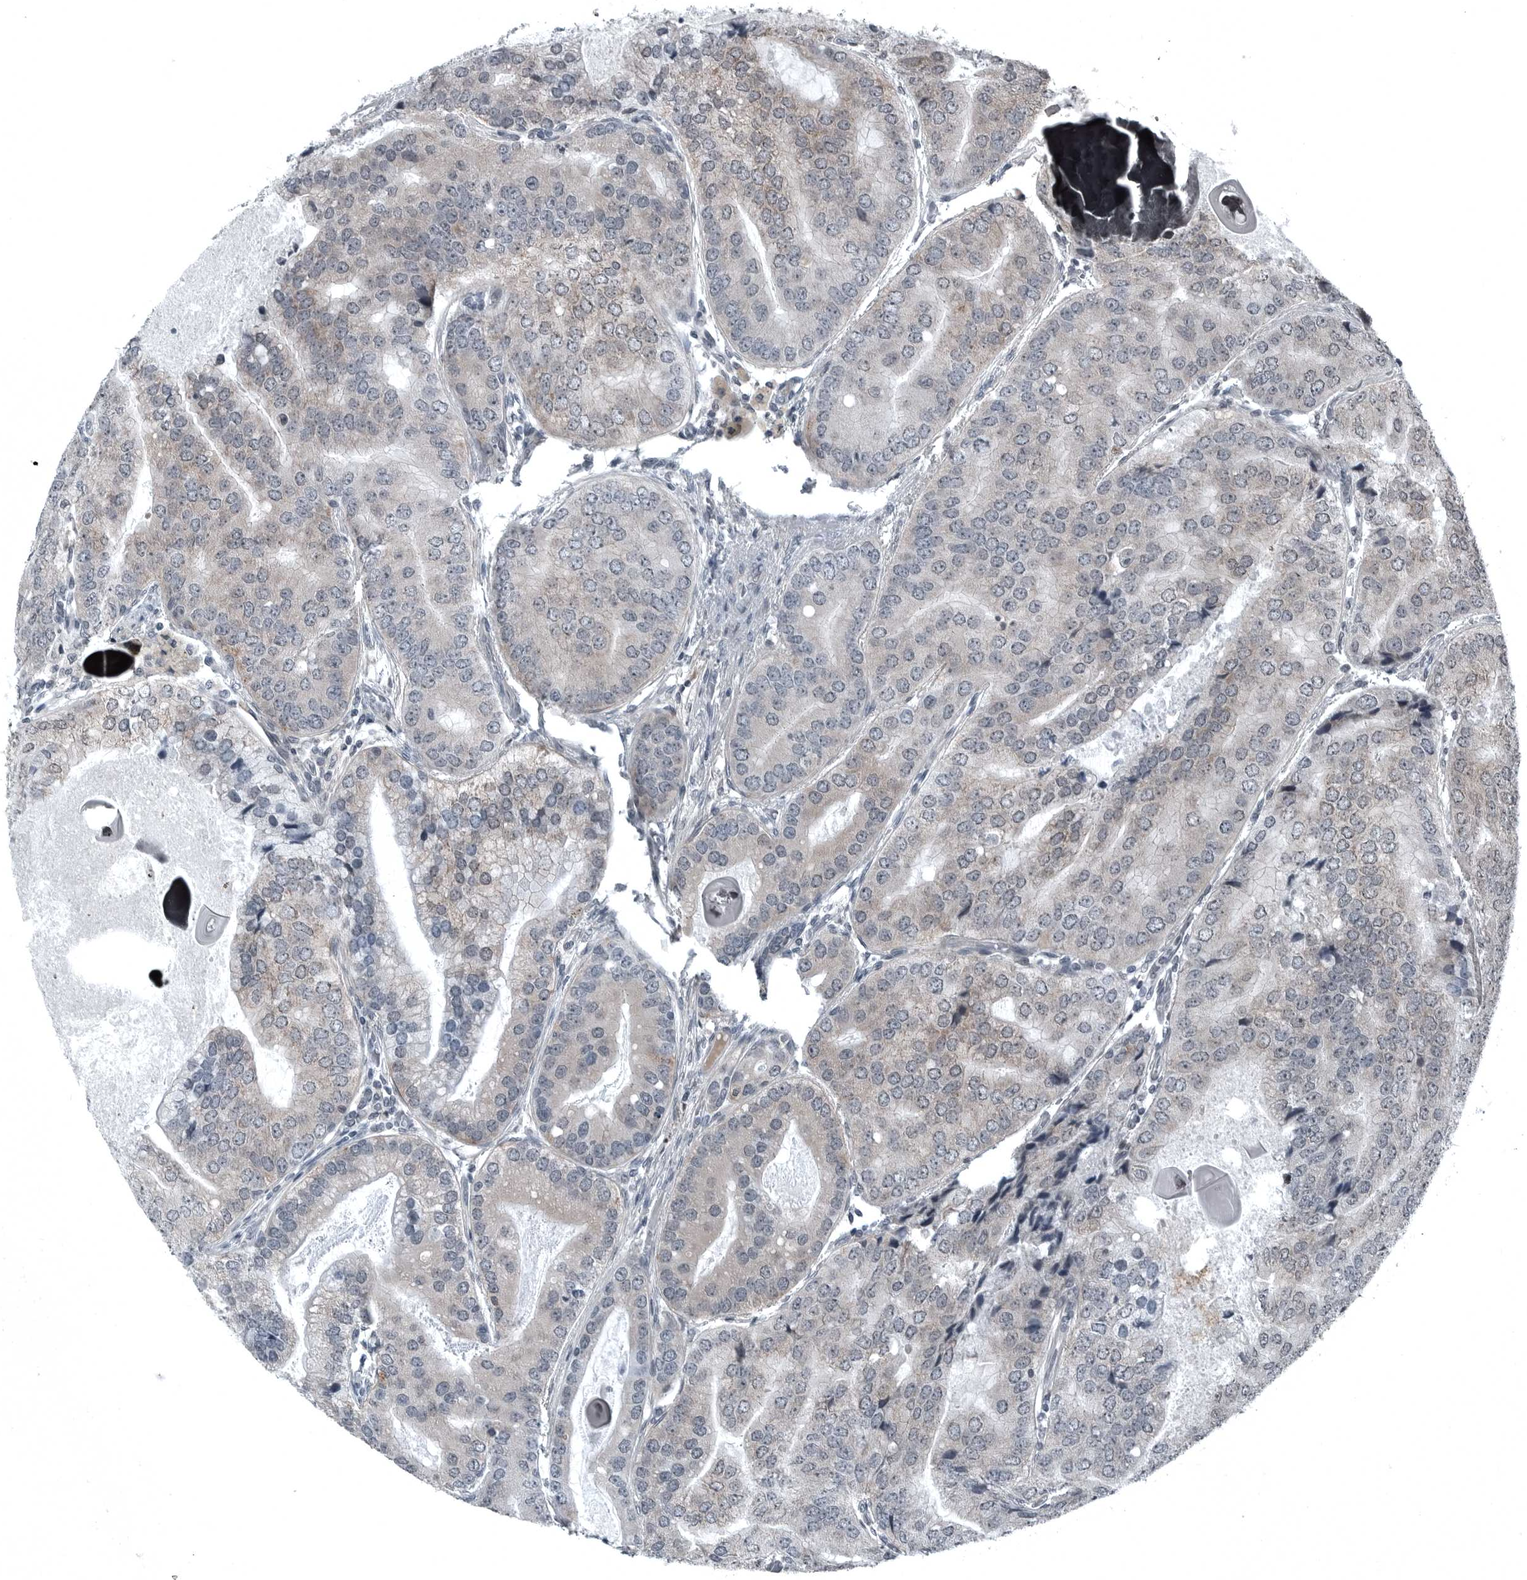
{"staining": {"intensity": "weak", "quantity": "25%-75%", "location": "cytoplasmic/membranous"}, "tissue": "prostate cancer", "cell_type": "Tumor cells", "image_type": "cancer", "snomed": [{"axis": "morphology", "description": "Adenocarcinoma, High grade"}, {"axis": "topography", "description": "Prostate"}], "caption": "Prostate cancer (high-grade adenocarcinoma) stained with a brown dye displays weak cytoplasmic/membranous positive staining in about 25%-75% of tumor cells.", "gene": "GAK", "patient": {"sex": "male", "age": 70}}